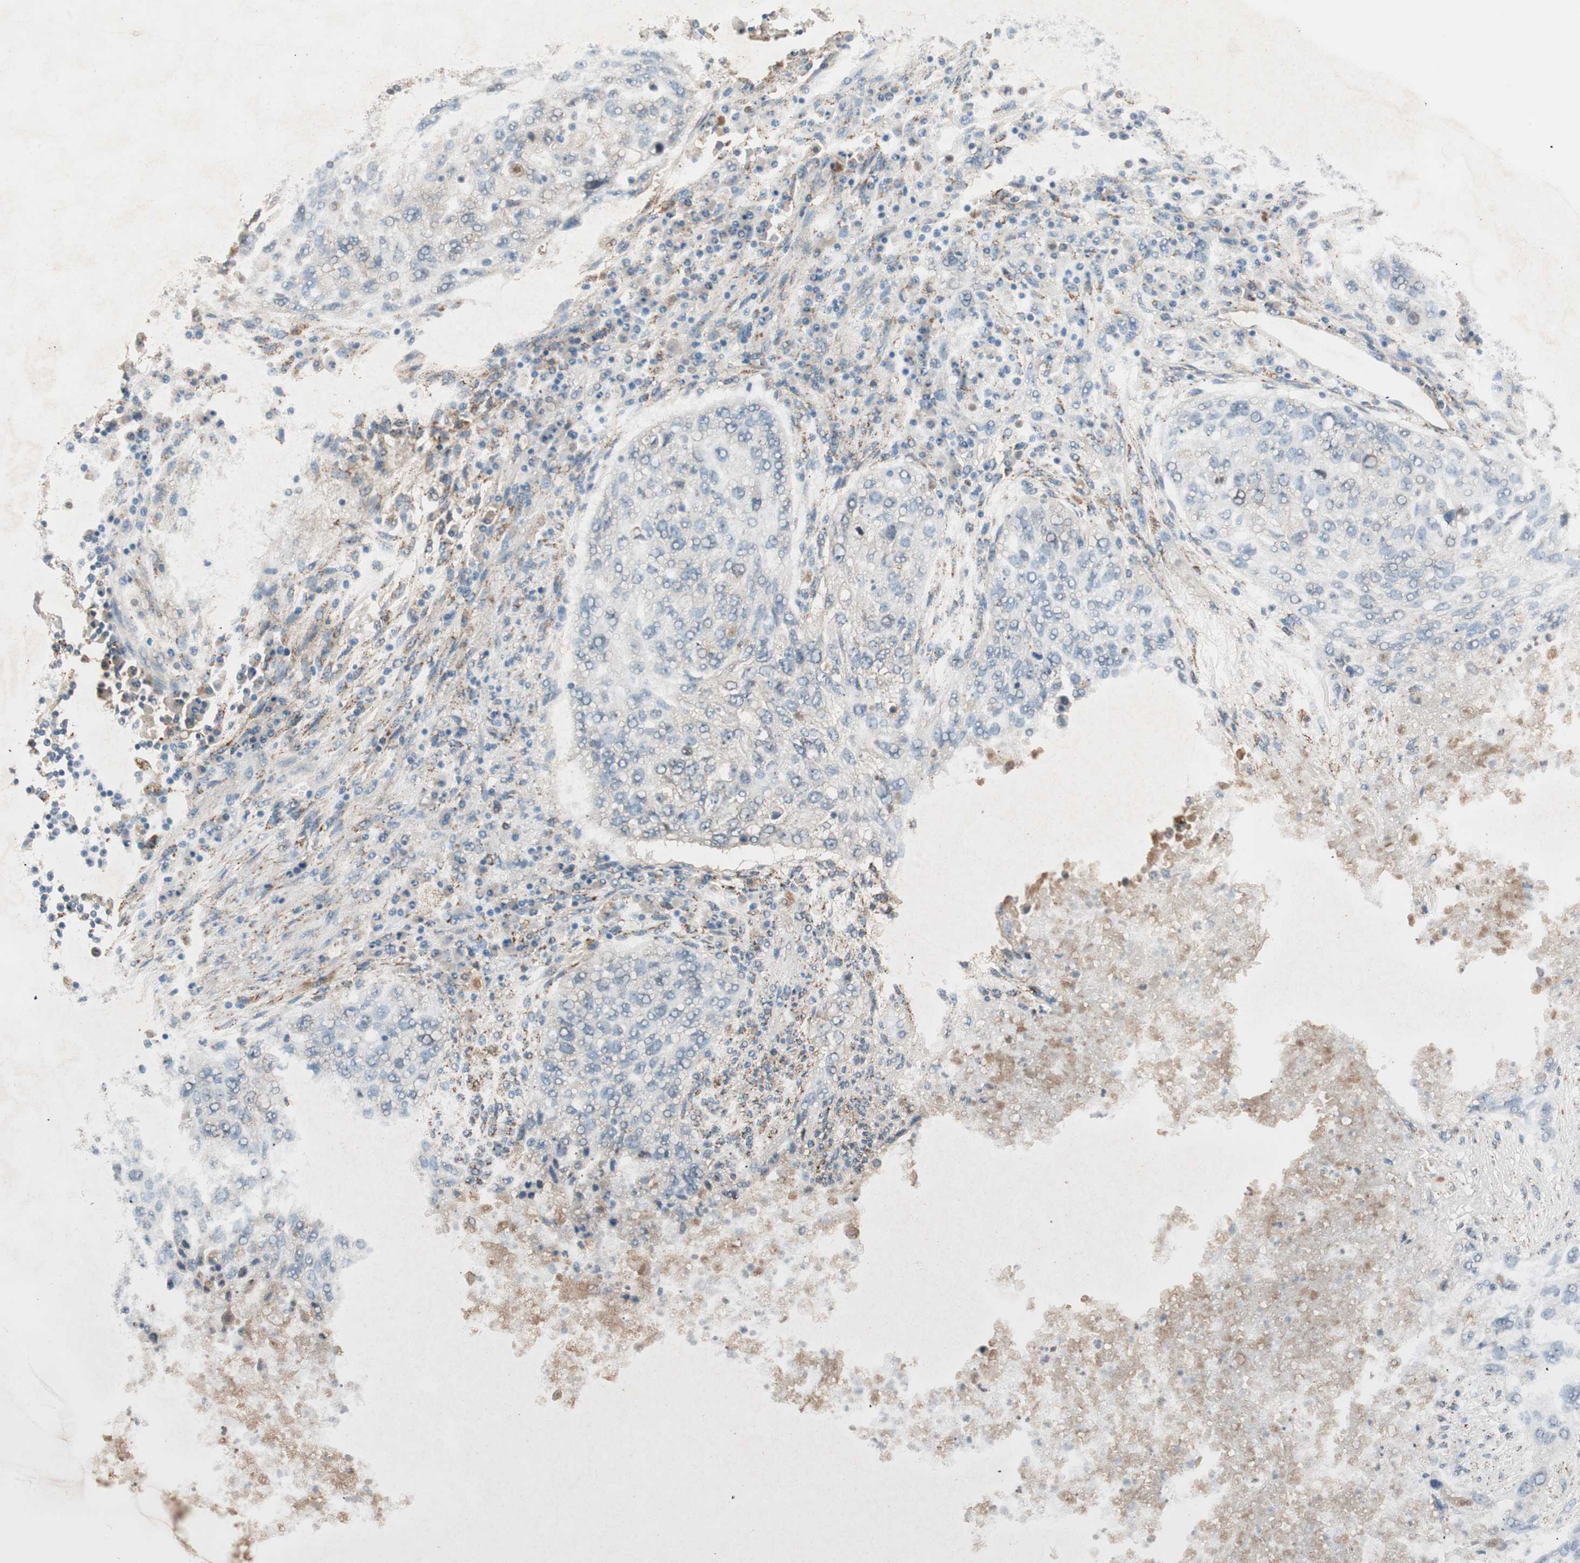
{"staining": {"intensity": "weak", "quantity": "<25%", "location": "cytoplasmic/membranous"}, "tissue": "lung cancer", "cell_type": "Tumor cells", "image_type": "cancer", "snomed": [{"axis": "morphology", "description": "Squamous cell carcinoma, NOS"}, {"axis": "topography", "description": "Lung"}], "caption": "Tumor cells are negative for brown protein staining in lung squamous cell carcinoma.", "gene": "NFRKB", "patient": {"sex": "female", "age": 63}}